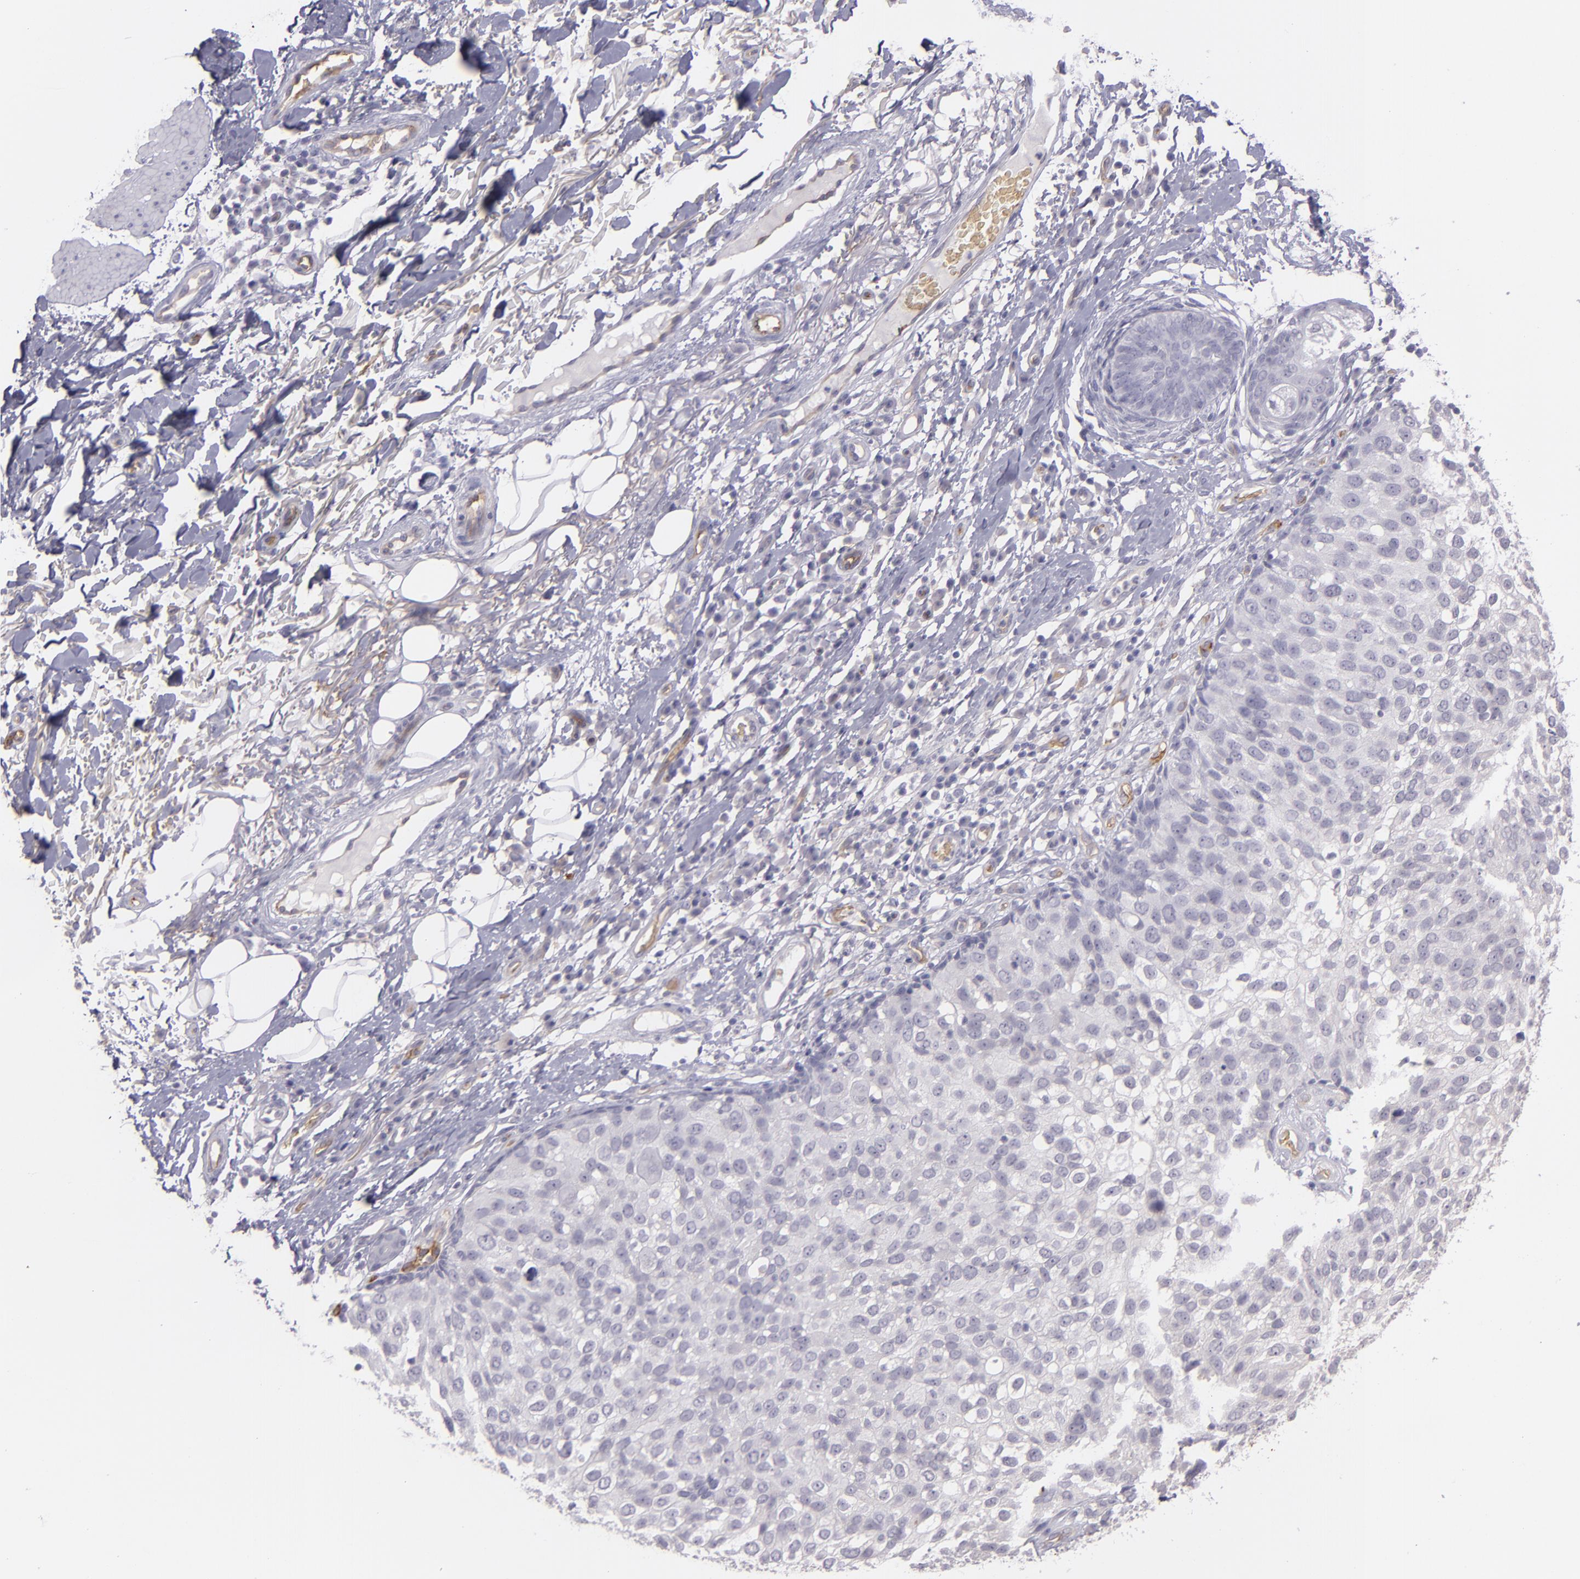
{"staining": {"intensity": "negative", "quantity": "none", "location": "none"}, "tissue": "skin cancer", "cell_type": "Tumor cells", "image_type": "cancer", "snomed": [{"axis": "morphology", "description": "Squamous cell carcinoma, NOS"}, {"axis": "topography", "description": "Skin"}], "caption": "This micrograph is of skin cancer (squamous cell carcinoma) stained with immunohistochemistry (IHC) to label a protein in brown with the nuclei are counter-stained blue. There is no expression in tumor cells.", "gene": "ACE", "patient": {"sex": "male", "age": 87}}